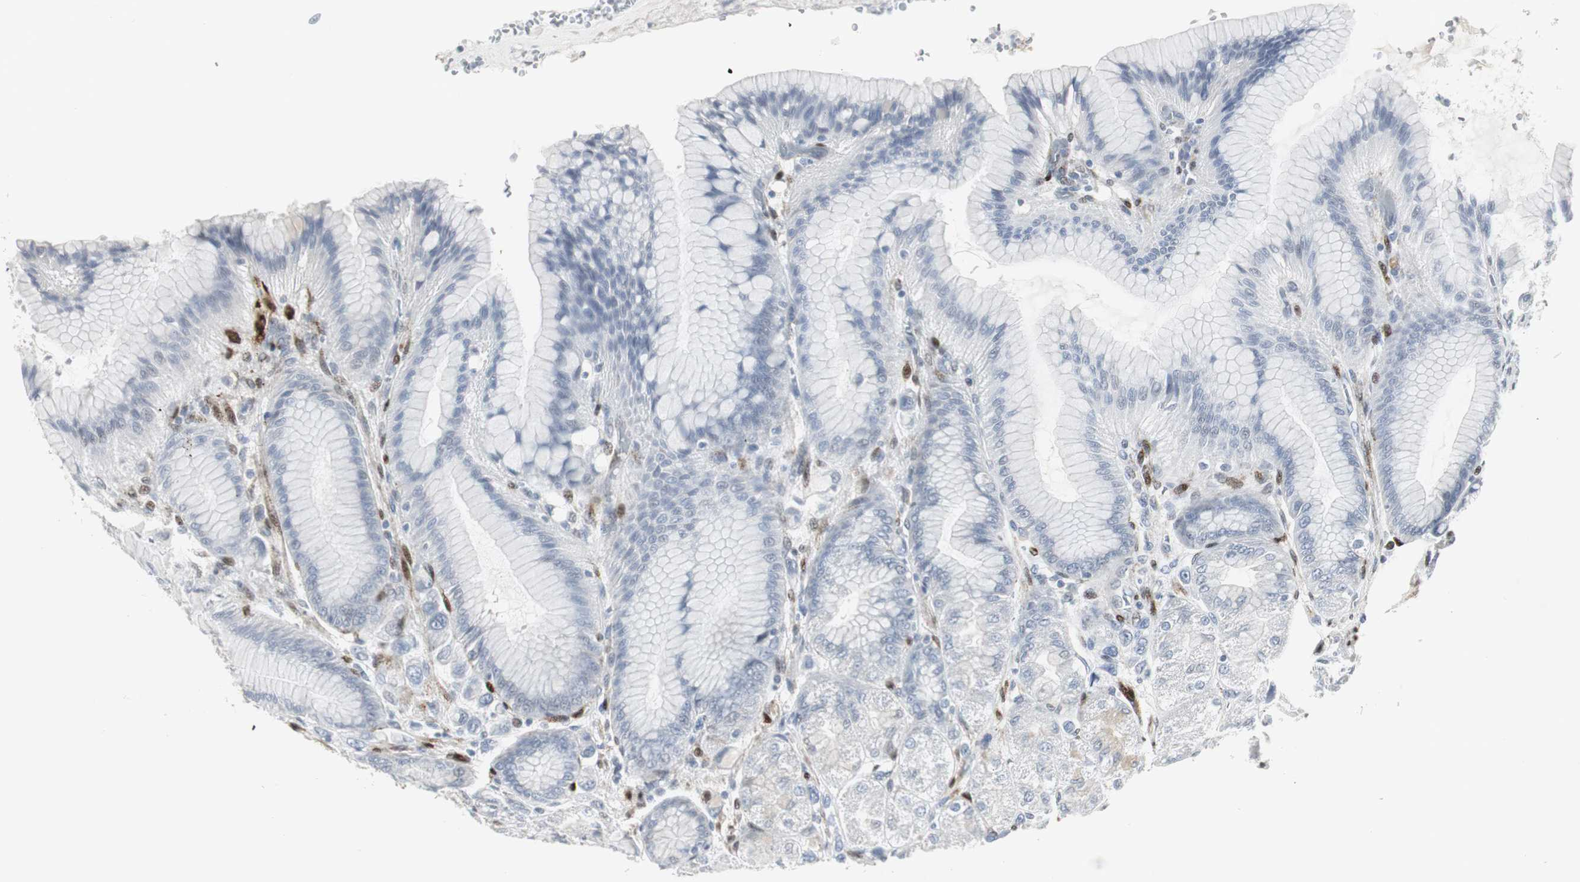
{"staining": {"intensity": "moderate", "quantity": "25%-75%", "location": "cytoplasmic/membranous"}, "tissue": "stomach", "cell_type": "Glandular cells", "image_type": "normal", "snomed": [{"axis": "morphology", "description": "Normal tissue, NOS"}, {"axis": "morphology", "description": "Adenocarcinoma, NOS"}, {"axis": "topography", "description": "Stomach"}, {"axis": "topography", "description": "Stomach, lower"}], "caption": "Unremarkable stomach was stained to show a protein in brown. There is medium levels of moderate cytoplasmic/membranous expression in about 25%-75% of glandular cells. (brown staining indicates protein expression, while blue staining denotes nuclei).", "gene": "PPP1R14A", "patient": {"sex": "female", "age": 65}}